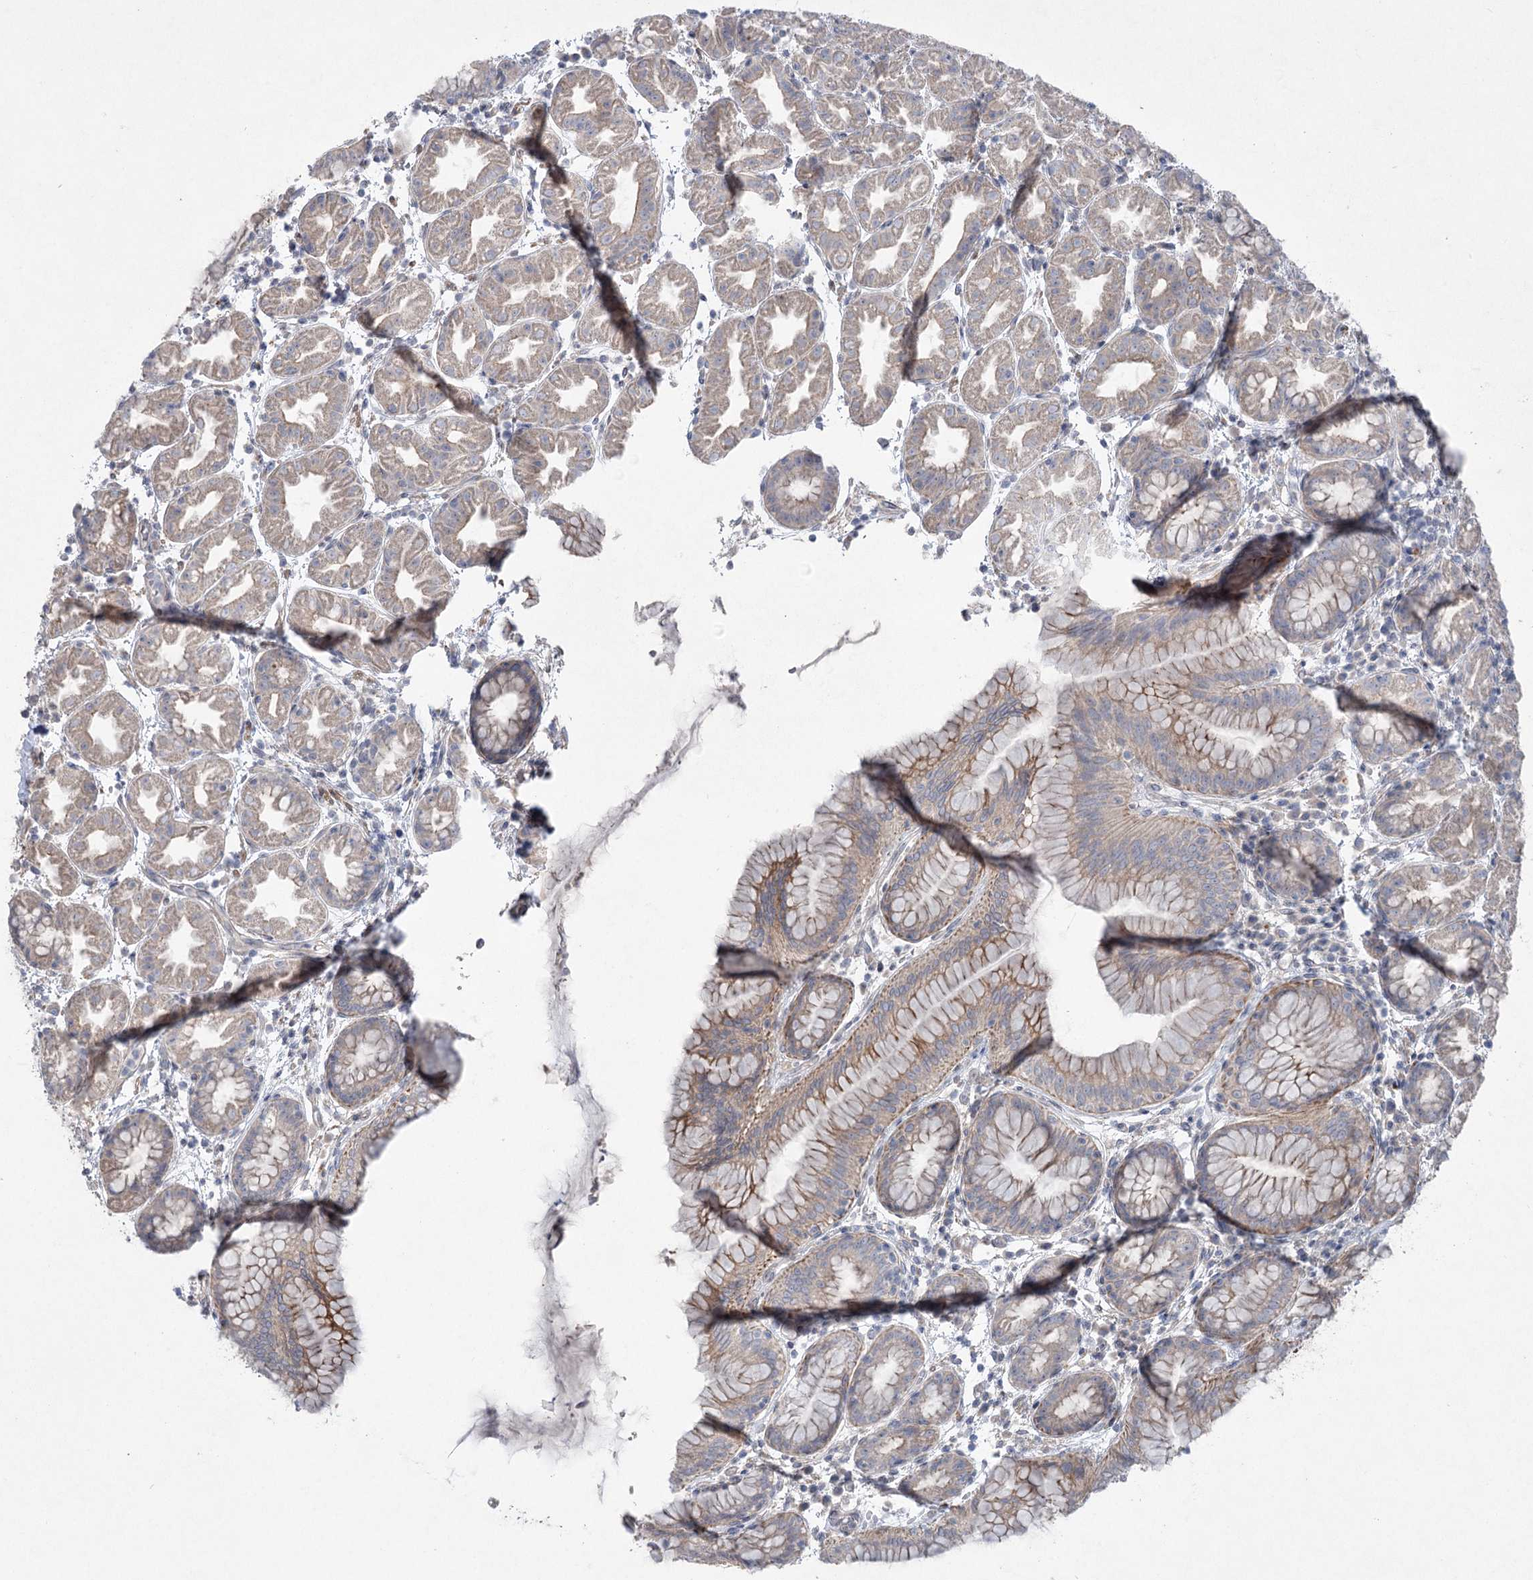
{"staining": {"intensity": "moderate", "quantity": "<25%", "location": "cytoplasmic/membranous"}, "tissue": "stomach", "cell_type": "Glandular cells", "image_type": "normal", "snomed": [{"axis": "morphology", "description": "Normal tissue, NOS"}, {"axis": "topography", "description": "Stomach"}], "caption": "Moderate cytoplasmic/membranous protein expression is identified in approximately <25% of glandular cells in stomach. The protein is shown in brown color, while the nuclei are stained blue.", "gene": "SCN11A", "patient": {"sex": "female", "age": 79}}